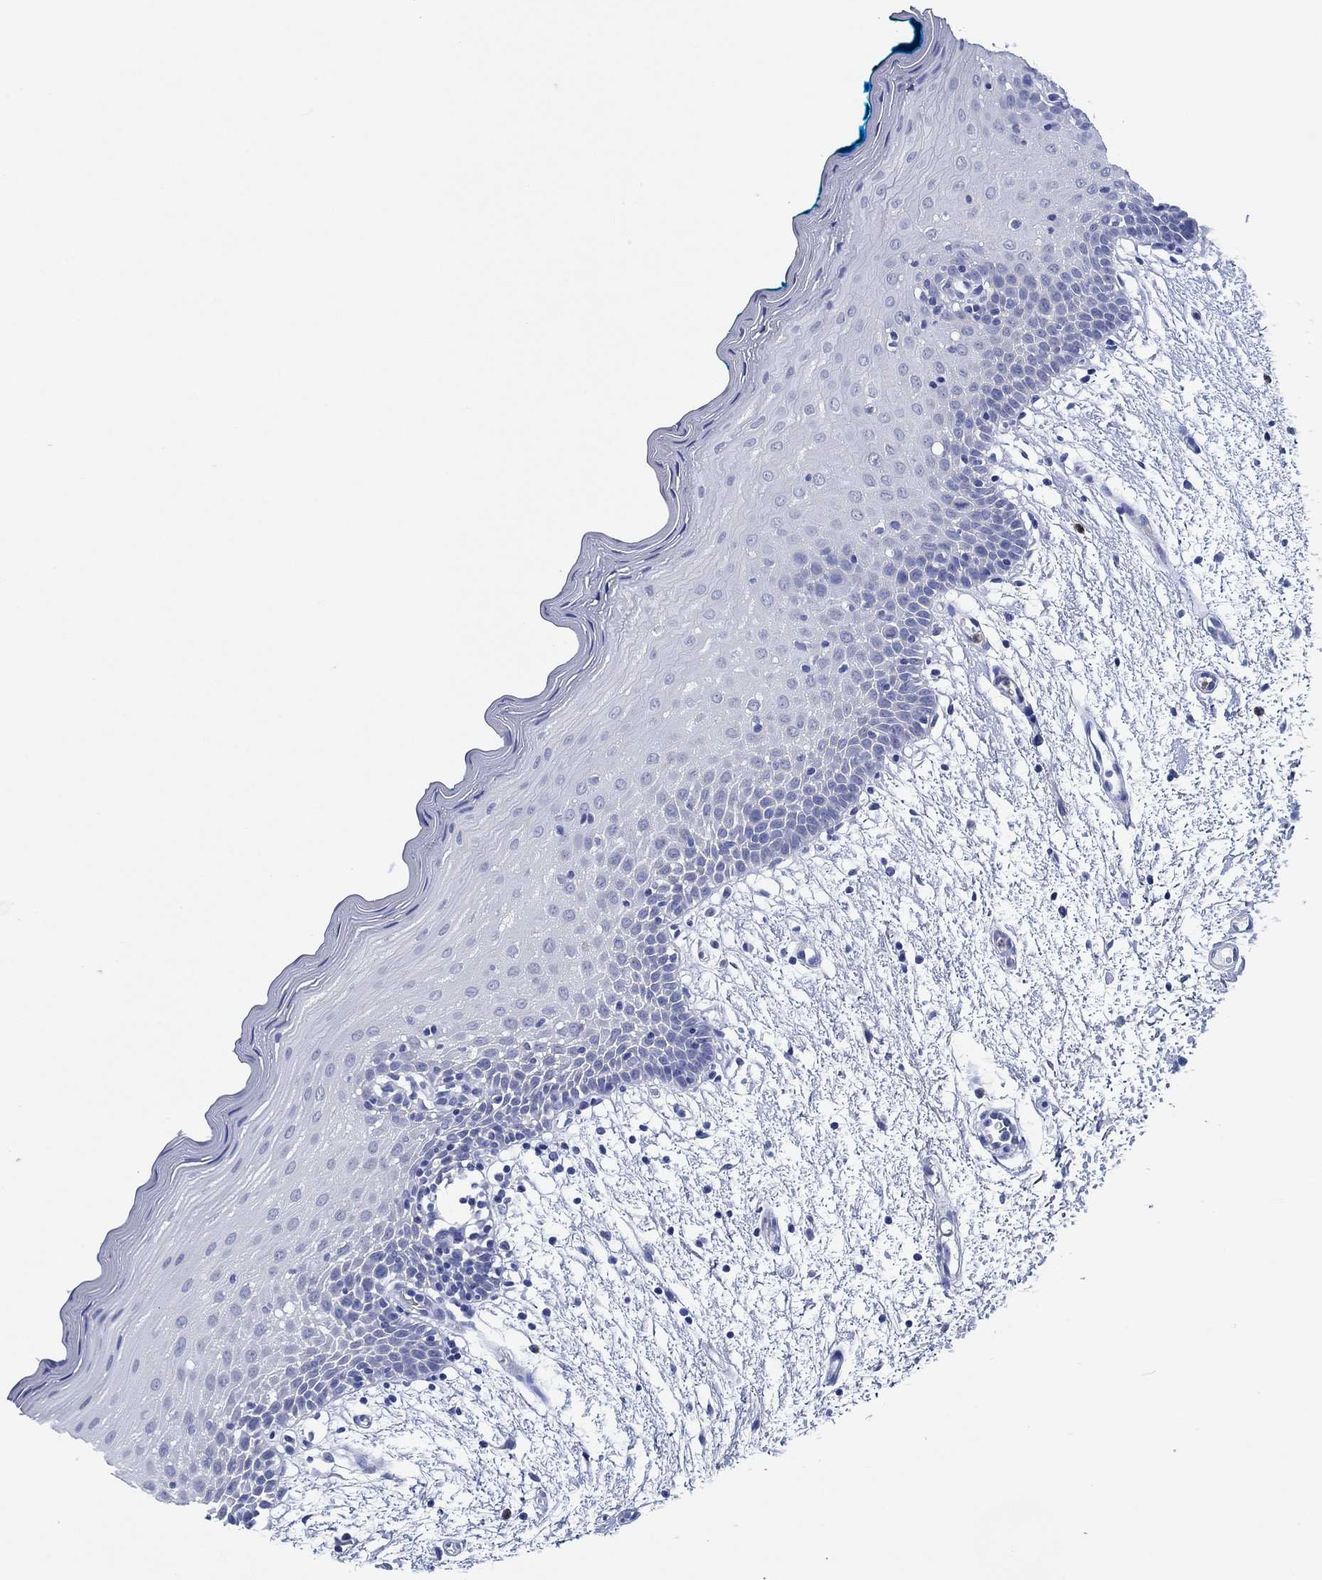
{"staining": {"intensity": "negative", "quantity": "none", "location": "none"}, "tissue": "oral mucosa", "cell_type": "Squamous epithelial cells", "image_type": "normal", "snomed": [{"axis": "morphology", "description": "Normal tissue, NOS"}, {"axis": "morphology", "description": "Squamous cell carcinoma, NOS"}, {"axis": "topography", "description": "Oral tissue"}, {"axis": "topography", "description": "Head-Neck"}], "caption": "This is an IHC photomicrograph of benign oral mucosa. There is no expression in squamous epithelial cells.", "gene": "ZNF671", "patient": {"sex": "female", "age": 75}}